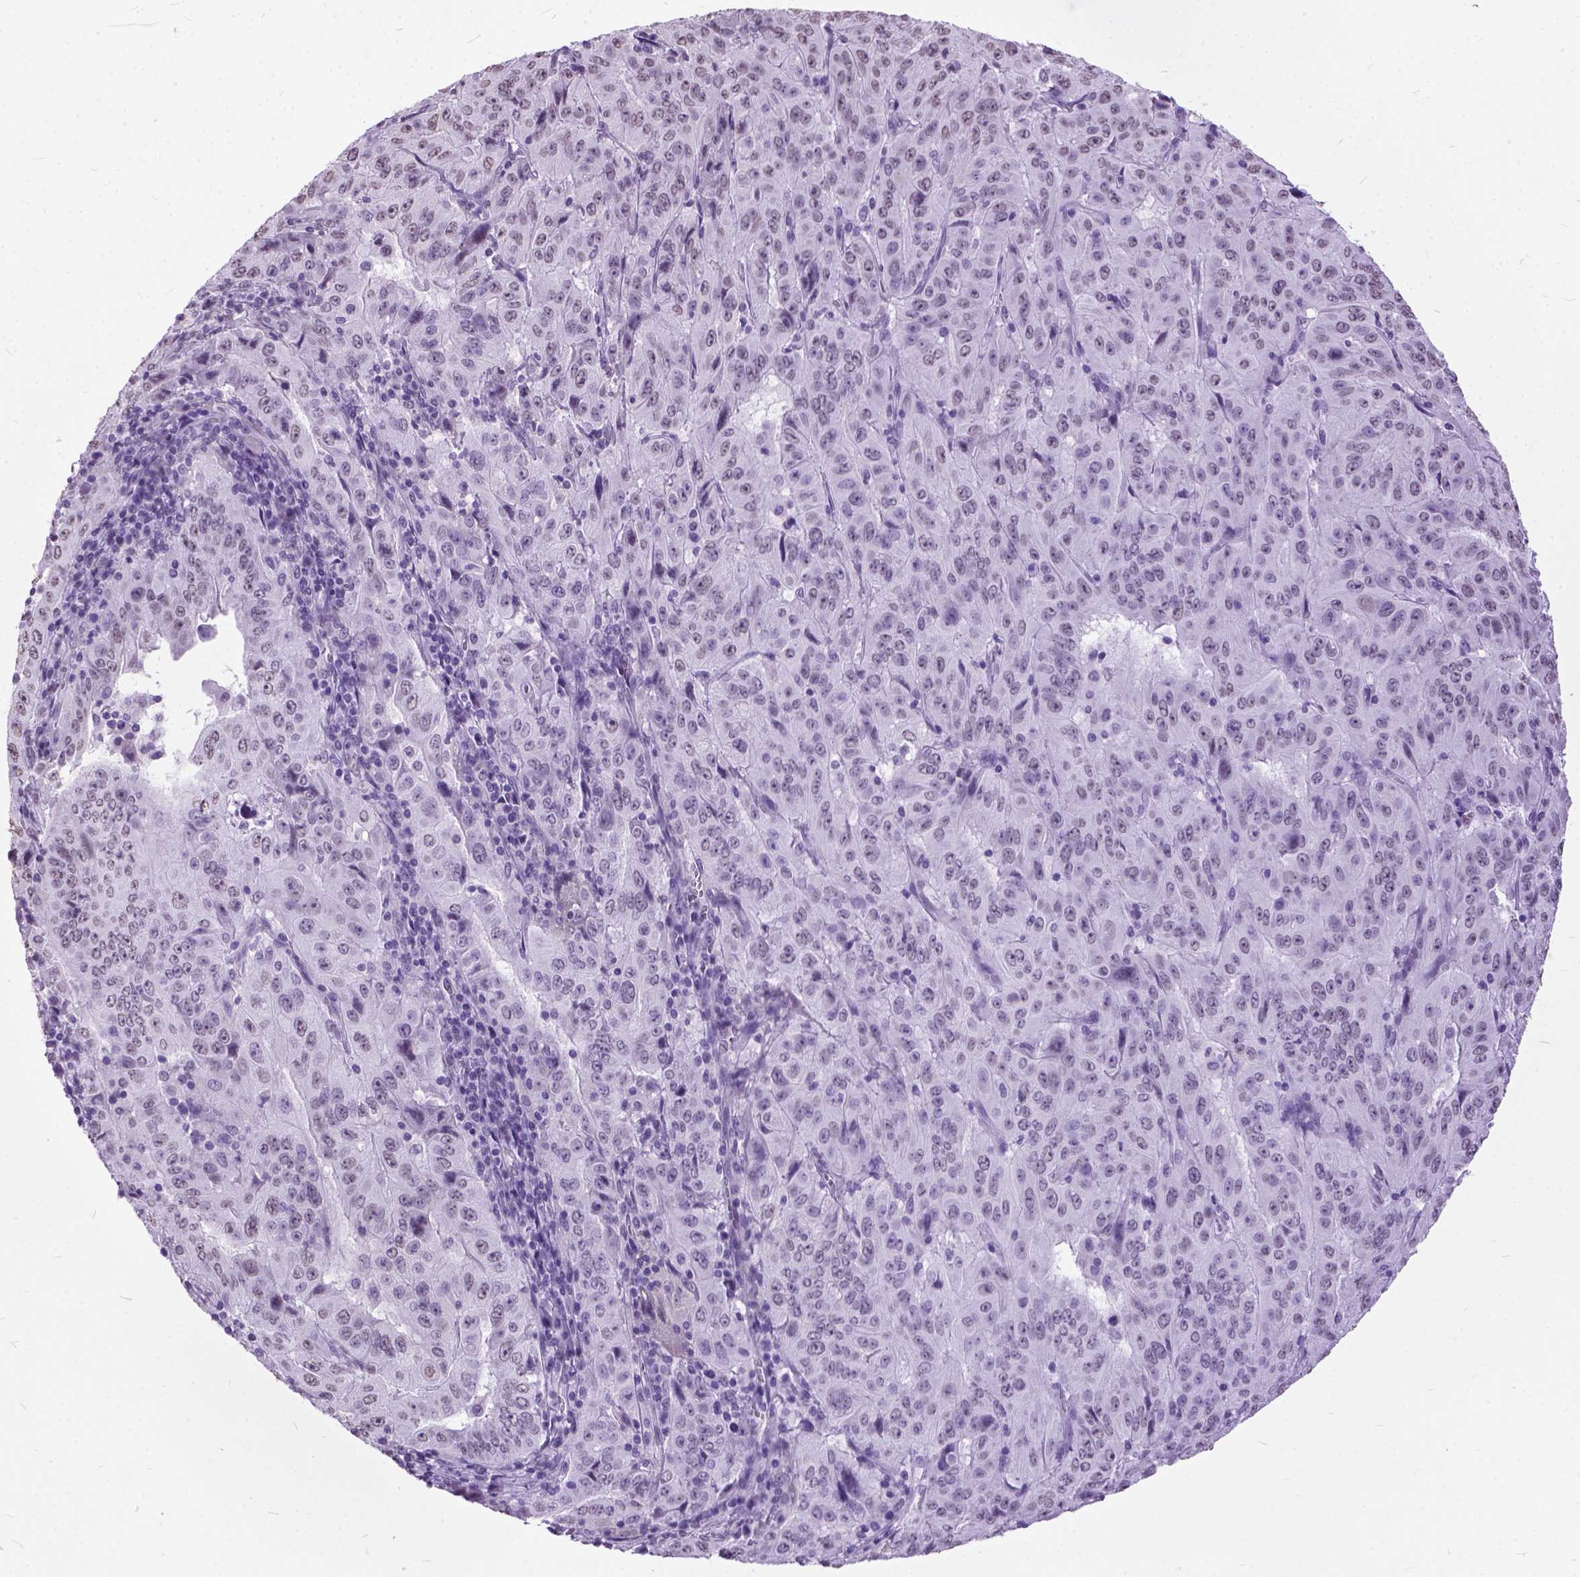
{"staining": {"intensity": "negative", "quantity": "none", "location": "none"}, "tissue": "pancreatic cancer", "cell_type": "Tumor cells", "image_type": "cancer", "snomed": [{"axis": "morphology", "description": "Adenocarcinoma, NOS"}, {"axis": "topography", "description": "Pancreas"}], "caption": "The histopathology image reveals no significant staining in tumor cells of pancreatic cancer.", "gene": "MARCHF10", "patient": {"sex": "male", "age": 63}}